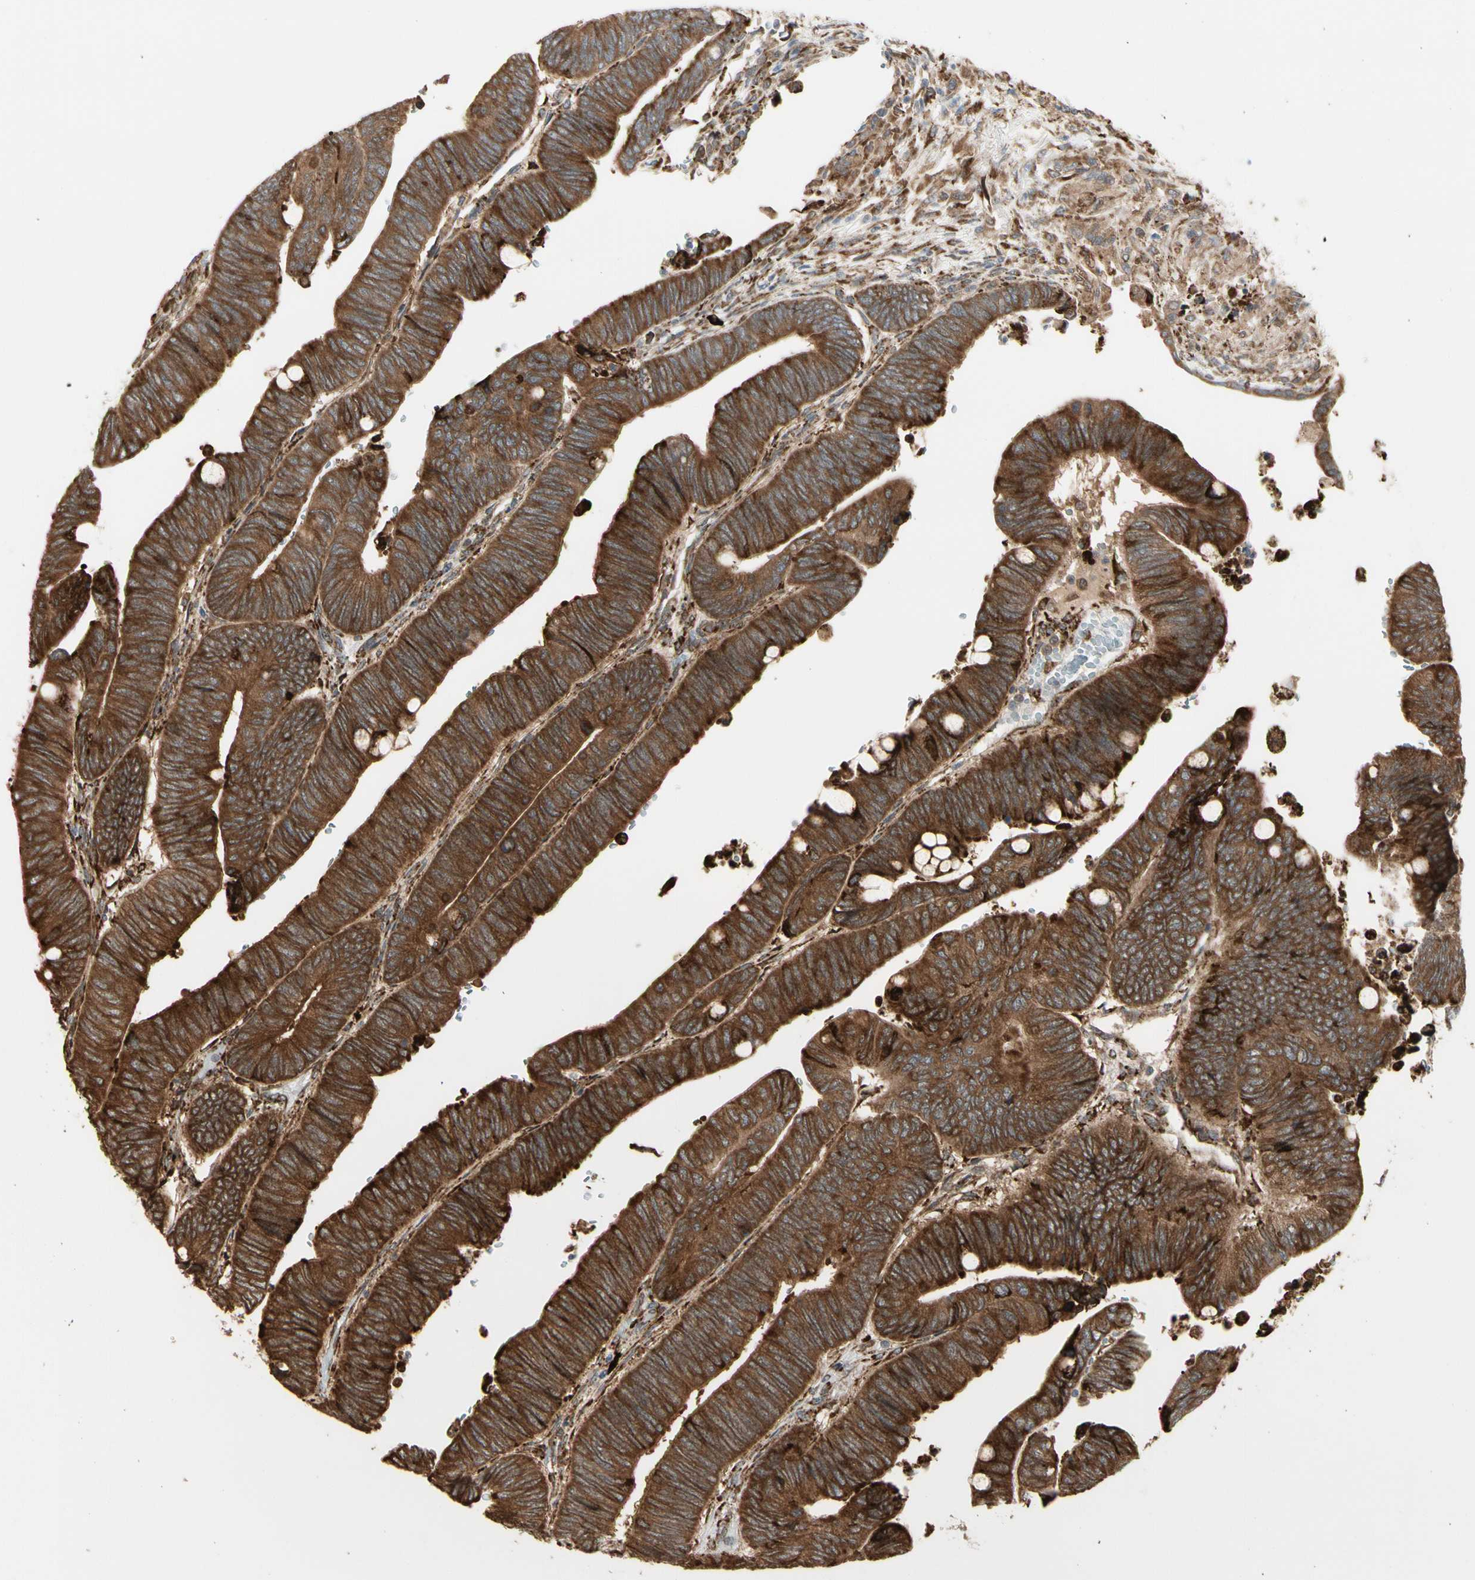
{"staining": {"intensity": "strong", "quantity": ">75%", "location": "cytoplasmic/membranous"}, "tissue": "colorectal cancer", "cell_type": "Tumor cells", "image_type": "cancer", "snomed": [{"axis": "morphology", "description": "Normal tissue, NOS"}, {"axis": "morphology", "description": "Adenocarcinoma, NOS"}, {"axis": "topography", "description": "Rectum"}, {"axis": "topography", "description": "Peripheral nerve tissue"}], "caption": "About >75% of tumor cells in human colorectal cancer show strong cytoplasmic/membranous protein staining as visualized by brown immunohistochemical staining.", "gene": "HSP90B1", "patient": {"sex": "male", "age": 92}}